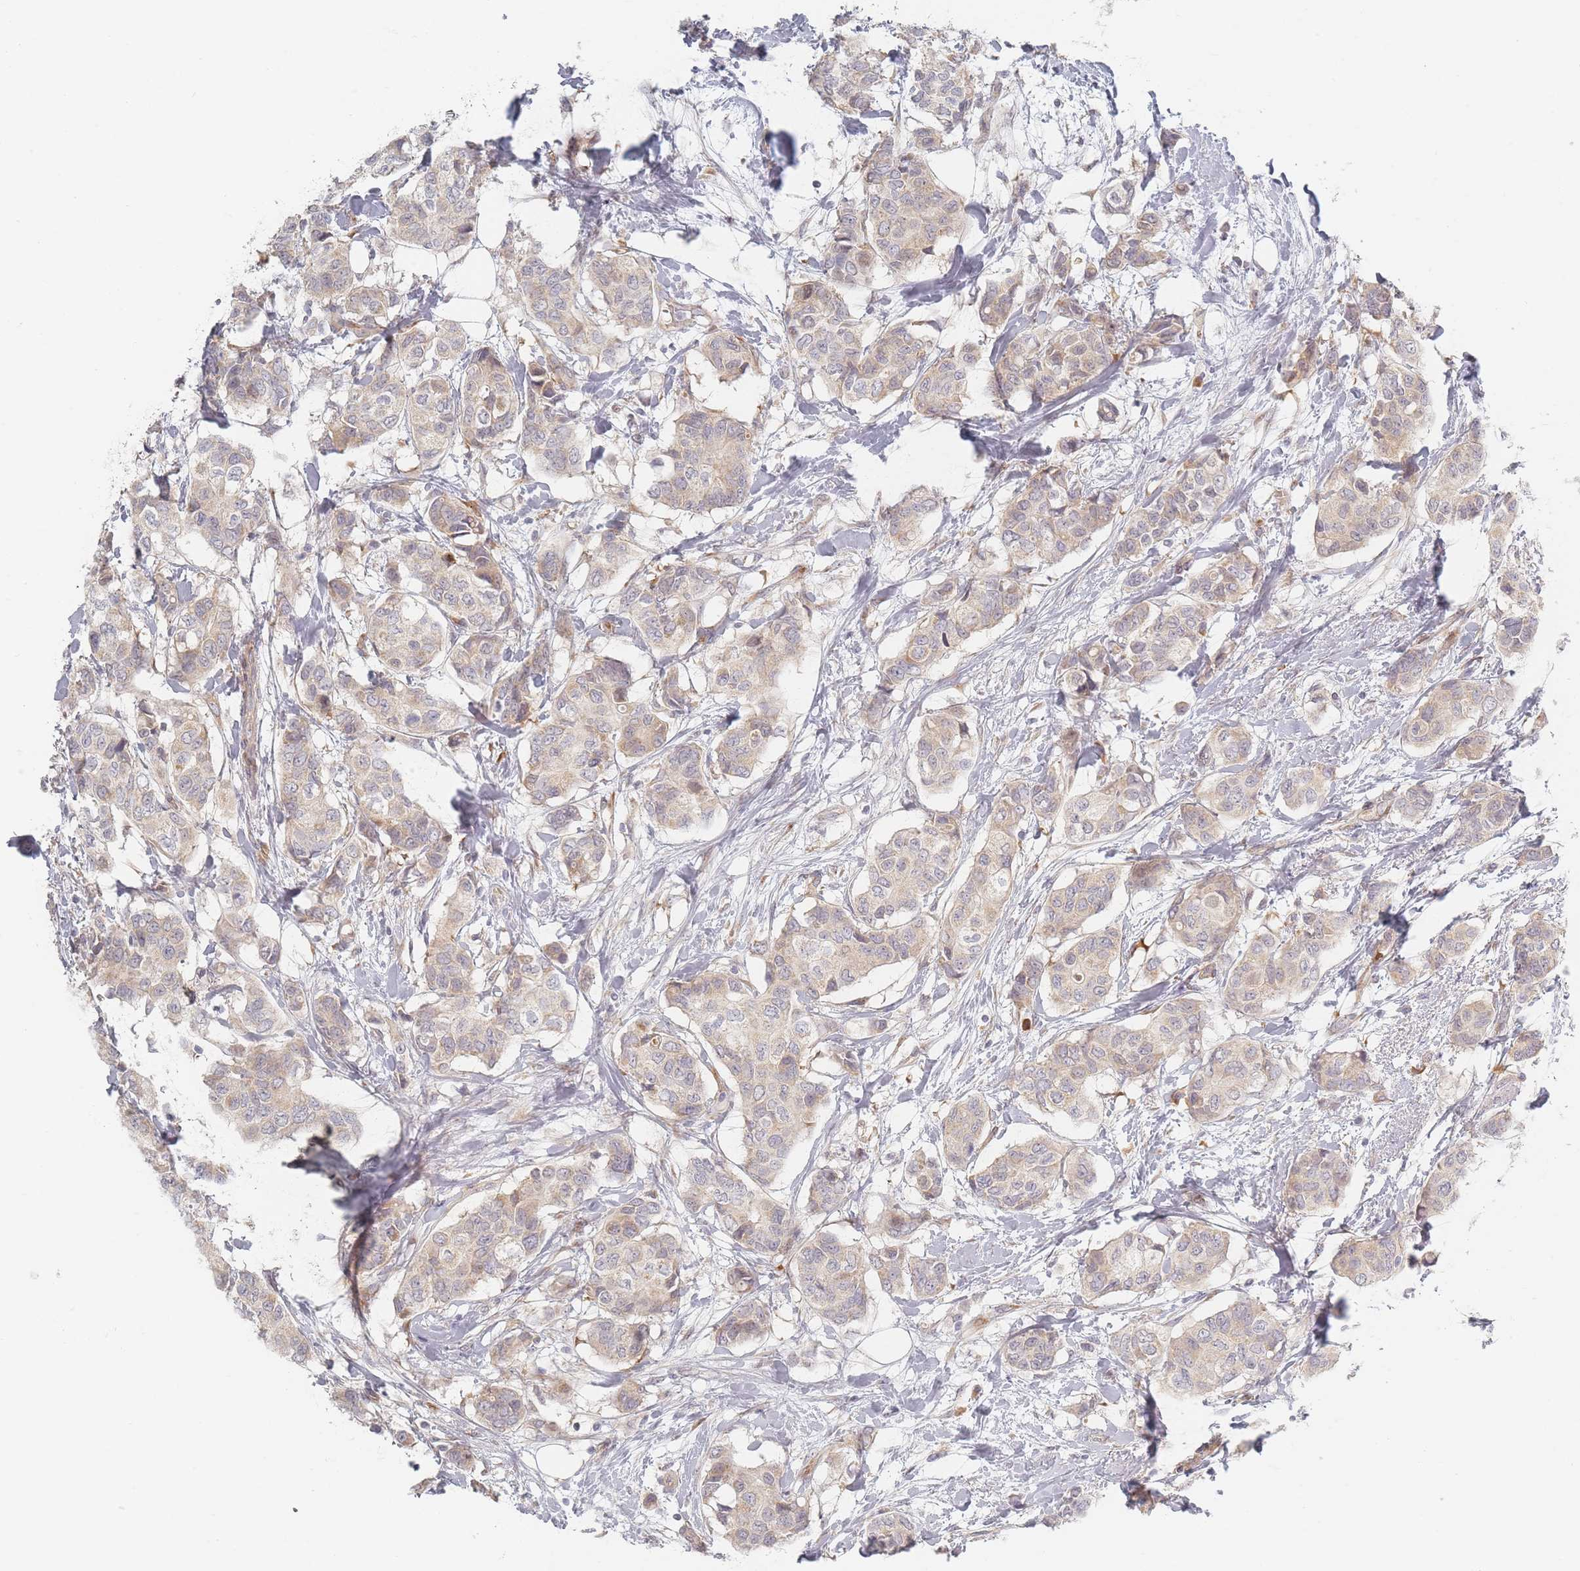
{"staining": {"intensity": "weak", "quantity": ">75%", "location": "cytoplasmic/membranous"}, "tissue": "breast cancer", "cell_type": "Tumor cells", "image_type": "cancer", "snomed": [{"axis": "morphology", "description": "Lobular carcinoma"}, {"axis": "topography", "description": "Breast"}], "caption": "Protein expression analysis of human lobular carcinoma (breast) reveals weak cytoplasmic/membranous expression in approximately >75% of tumor cells. Immunohistochemistry (ihc) stains the protein in brown and the nuclei are stained blue.", "gene": "ZKSCAN7", "patient": {"sex": "female", "age": 51}}